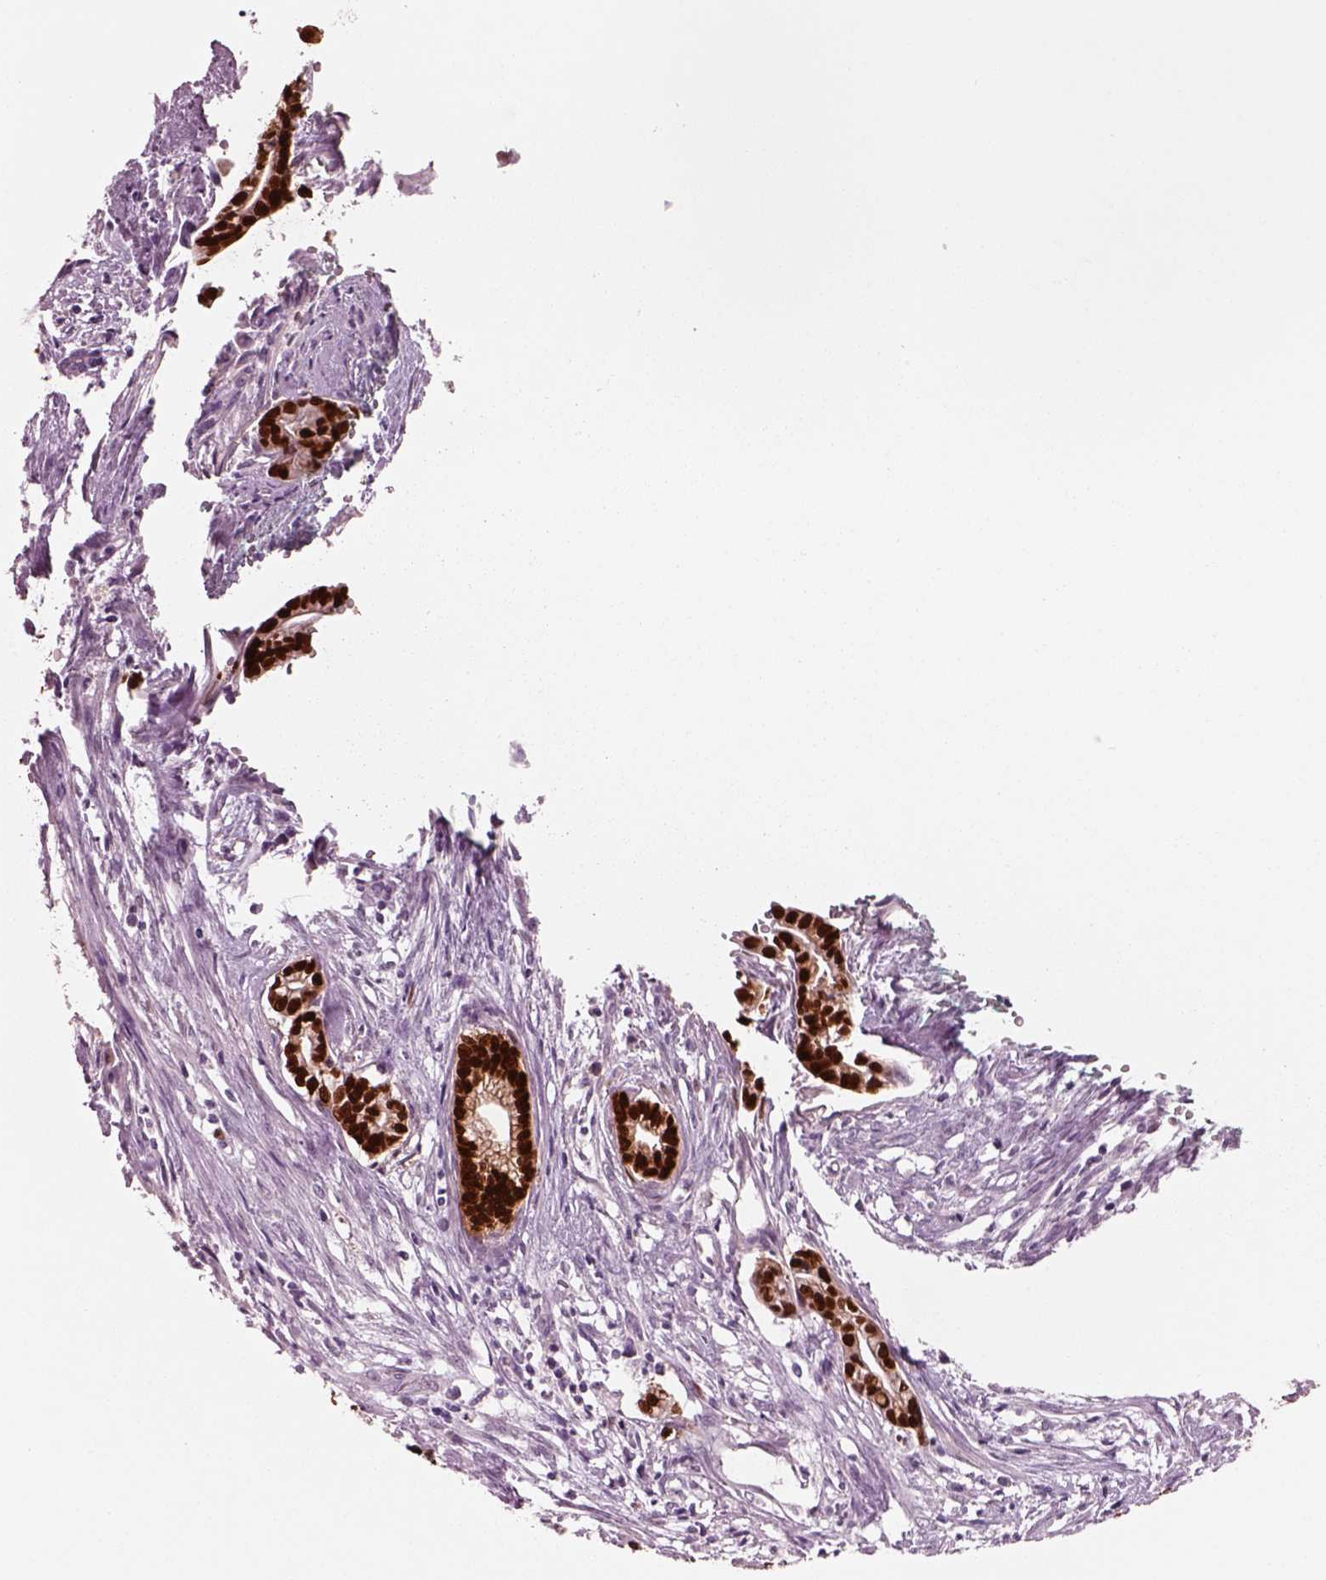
{"staining": {"intensity": "strong", "quantity": ">75%", "location": "nuclear"}, "tissue": "cervical cancer", "cell_type": "Tumor cells", "image_type": "cancer", "snomed": [{"axis": "morphology", "description": "Adenocarcinoma, NOS"}, {"axis": "topography", "description": "Cervix"}], "caption": "Immunohistochemistry (IHC) histopathology image of neoplastic tissue: human adenocarcinoma (cervical) stained using immunohistochemistry (IHC) demonstrates high levels of strong protein expression localized specifically in the nuclear of tumor cells, appearing as a nuclear brown color.", "gene": "SOX9", "patient": {"sex": "female", "age": 62}}